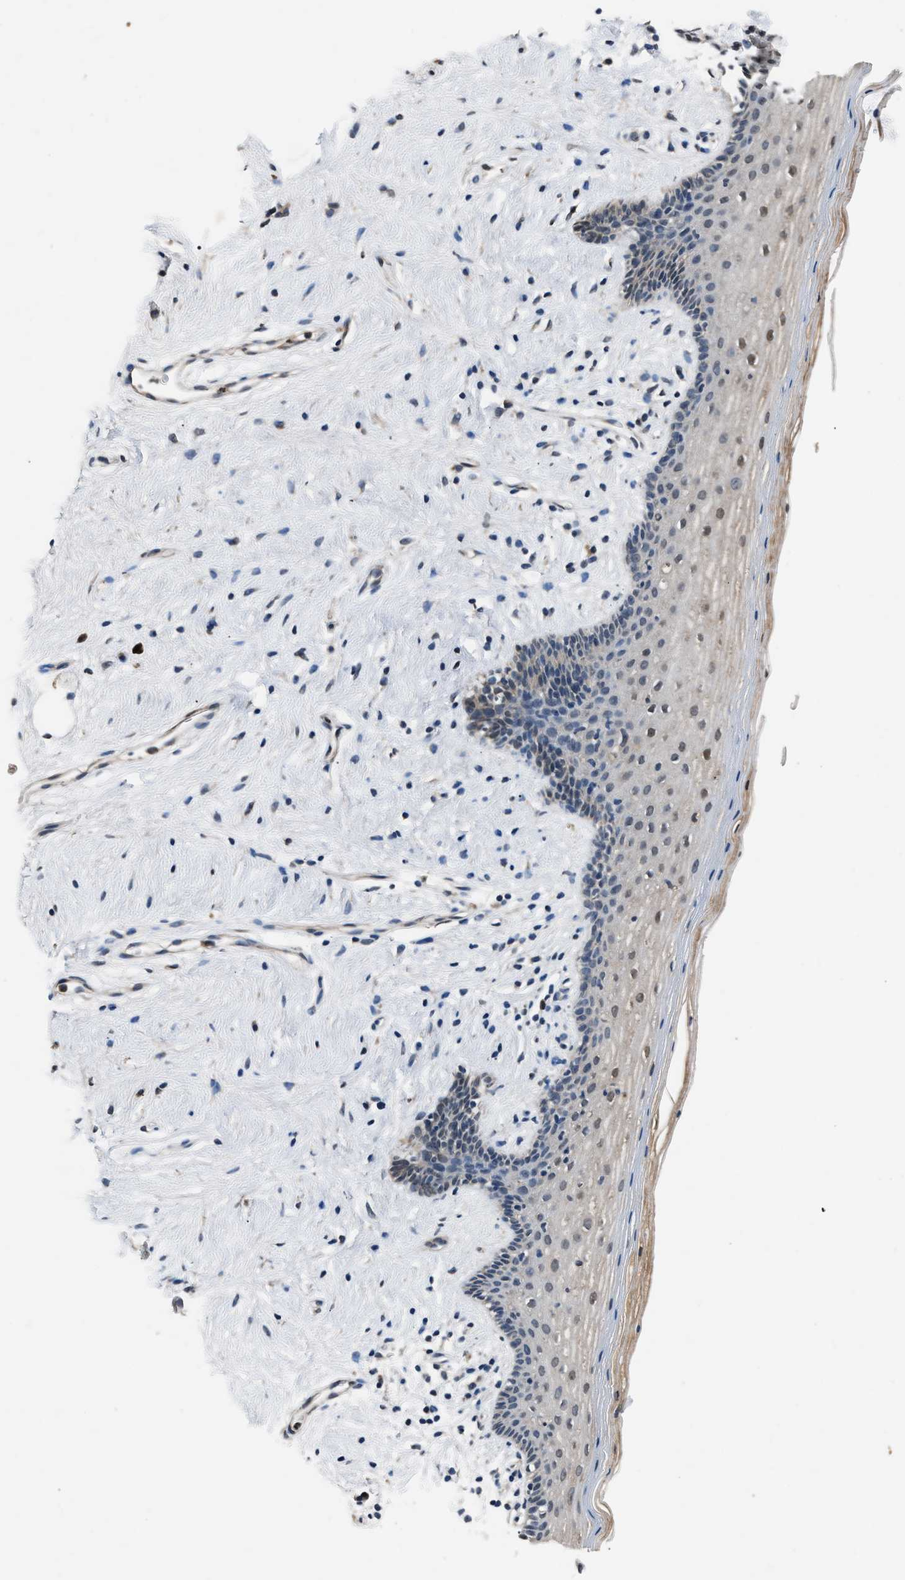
{"staining": {"intensity": "weak", "quantity": "25%-75%", "location": "cytoplasmic/membranous"}, "tissue": "vagina", "cell_type": "Squamous epithelial cells", "image_type": "normal", "snomed": [{"axis": "morphology", "description": "Normal tissue, NOS"}, {"axis": "topography", "description": "Vagina"}], "caption": "Immunohistochemical staining of unremarkable human vagina demonstrates low levels of weak cytoplasmic/membranous positivity in about 25%-75% of squamous epithelial cells.", "gene": "TP53I3", "patient": {"sex": "female", "age": 44}}